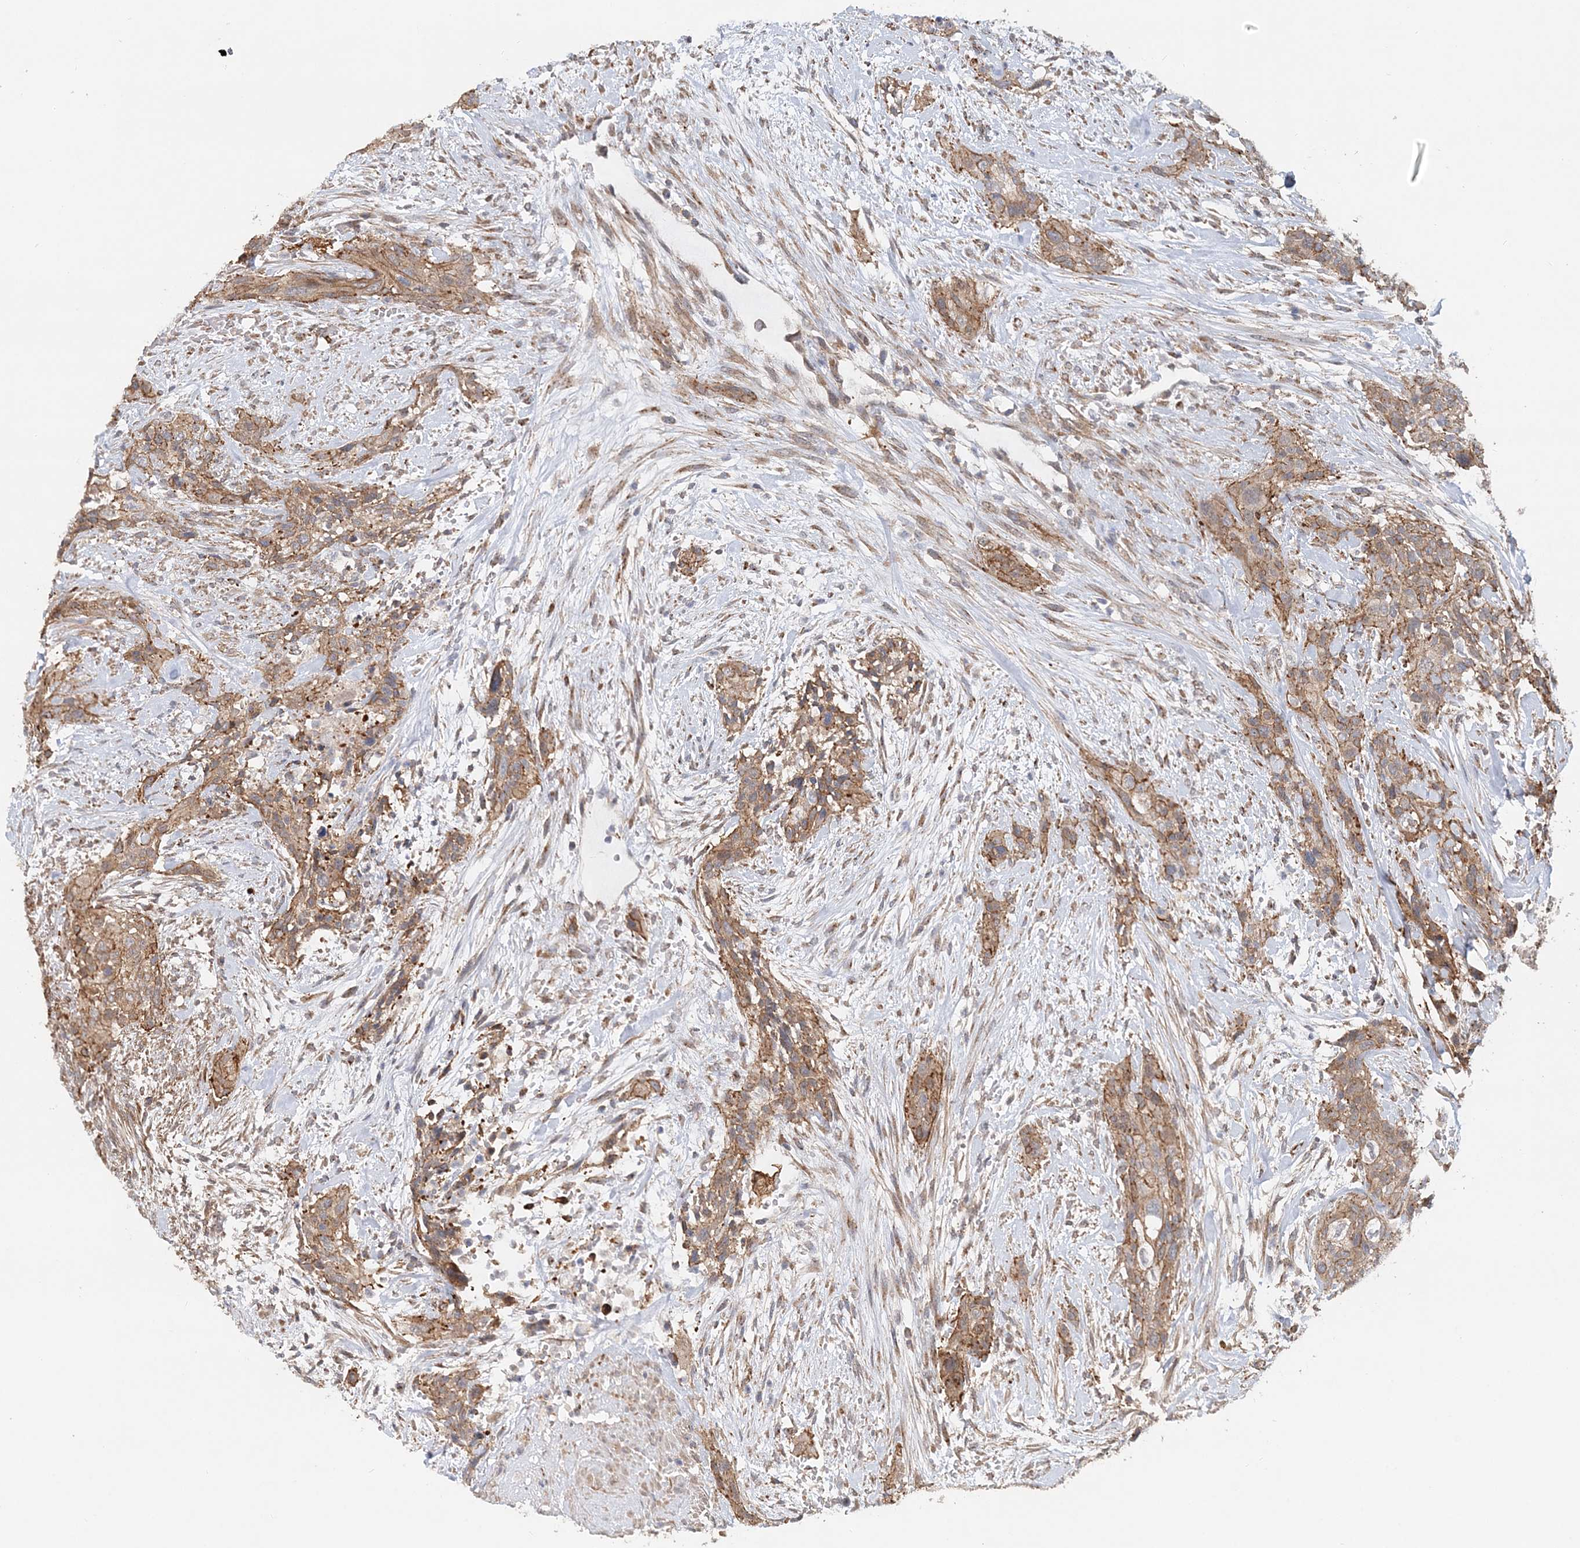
{"staining": {"intensity": "moderate", "quantity": ">75%", "location": "cytoplasmic/membranous"}, "tissue": "urothelial cancer", "cell_type": "Tumor cells", "image_type": "cancer", "snomed": [{"axis": "morphology", "description": "Urothelial carcinoma, High grade"}, {"axis": "topography", "description": "Urinary bladder"}], "caption": "About >75% of tumor cells in human urothelial cancer reveal moderate cytoplasmic/membranous protein positivity as visualized by brown immunohistochemical staining.", "gene": "MAT2B", "patient": {"sex": "male", "age": 35}}